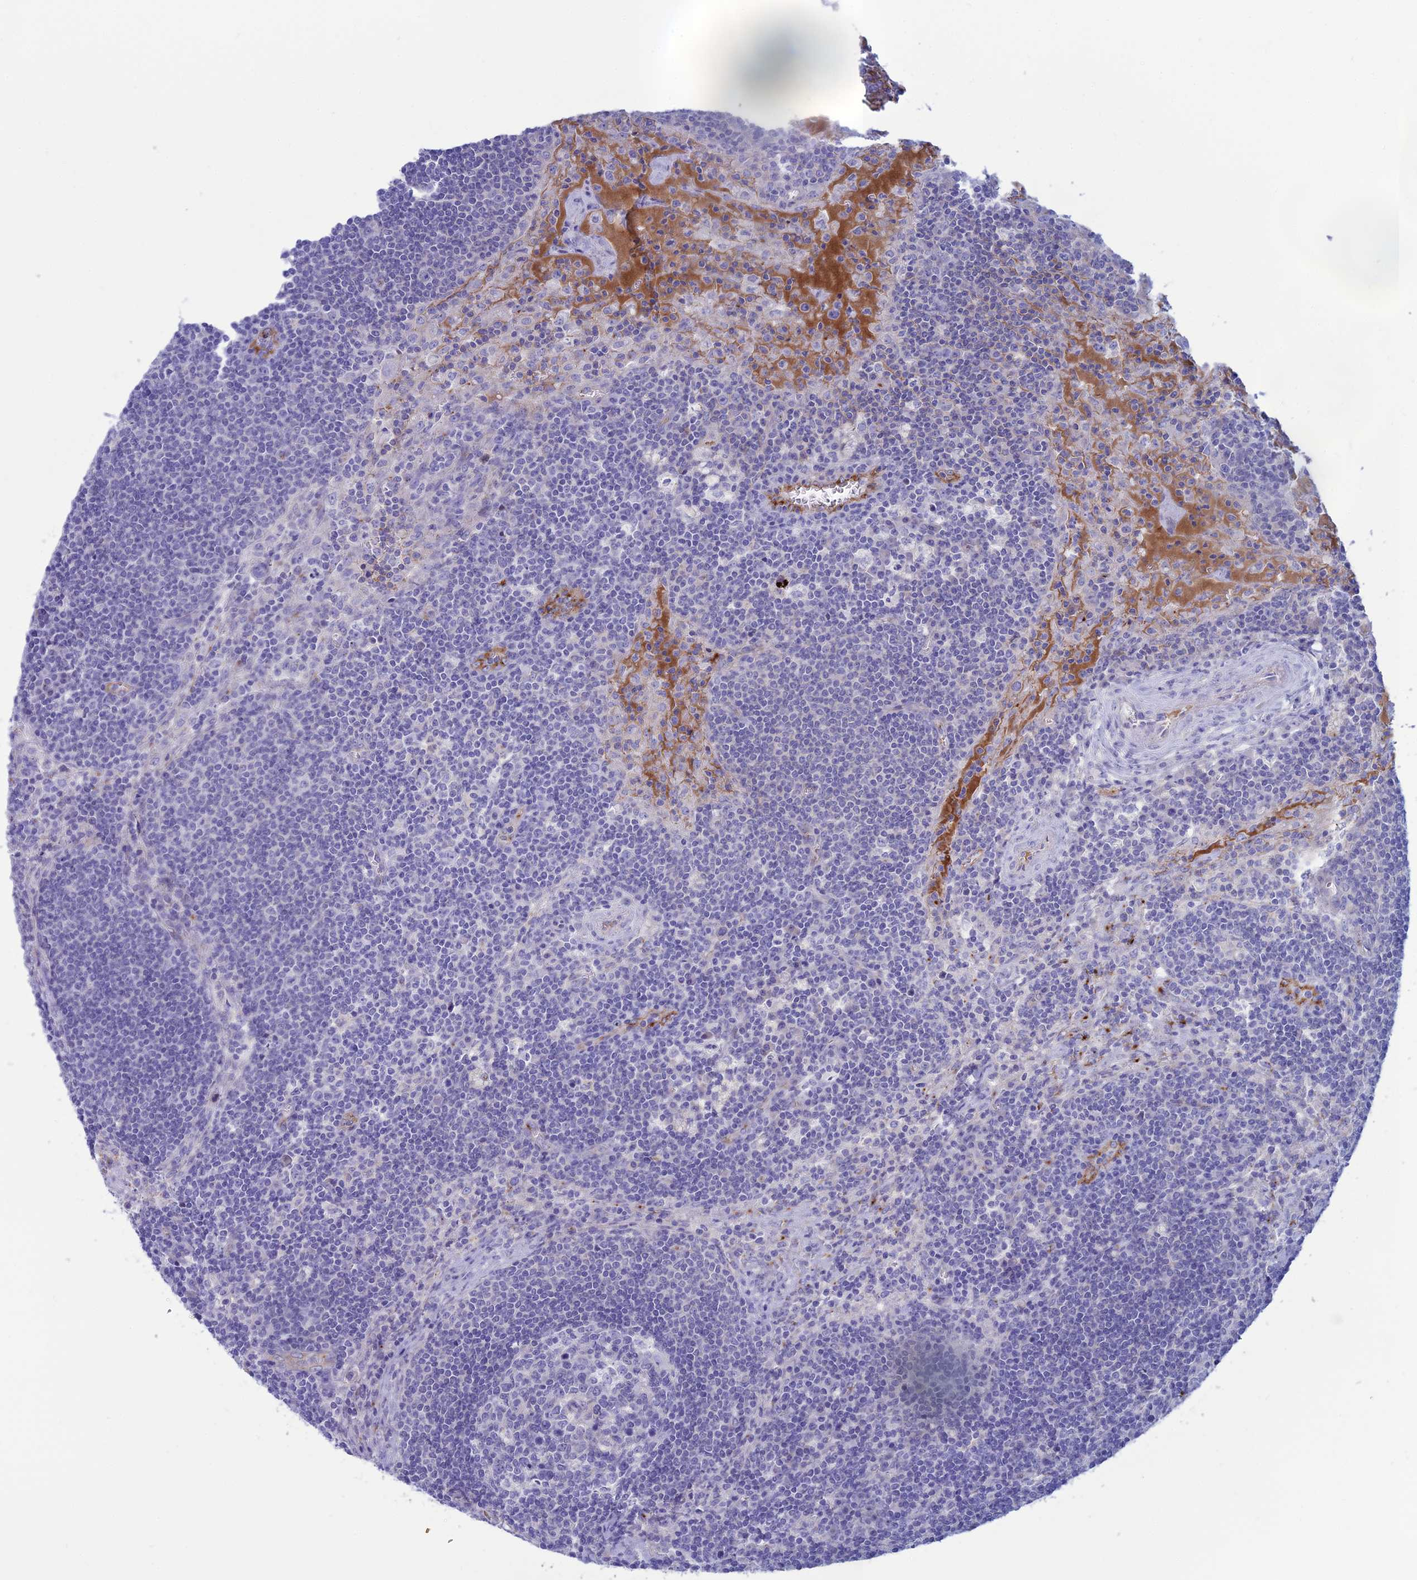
{"staining": {"intensity": "negative", "quantity": "none", "location": "none"}, "tissue": "lymph node", "cell_type": "Germinal center cells", "image_type": "normal", "snomed": [{"axis": "morphology", "description": "Normal tissue, NOS"}, {"axis": "topography", "description": "Lymph node"}], "caption": "A high-resolution photomicrograph shows IHC staining of normal lymph node, which exhibits no significant expression in germinal center cells.", "gene": "CDC42EP5", "patient": {"sex": "male", "age": 58}}